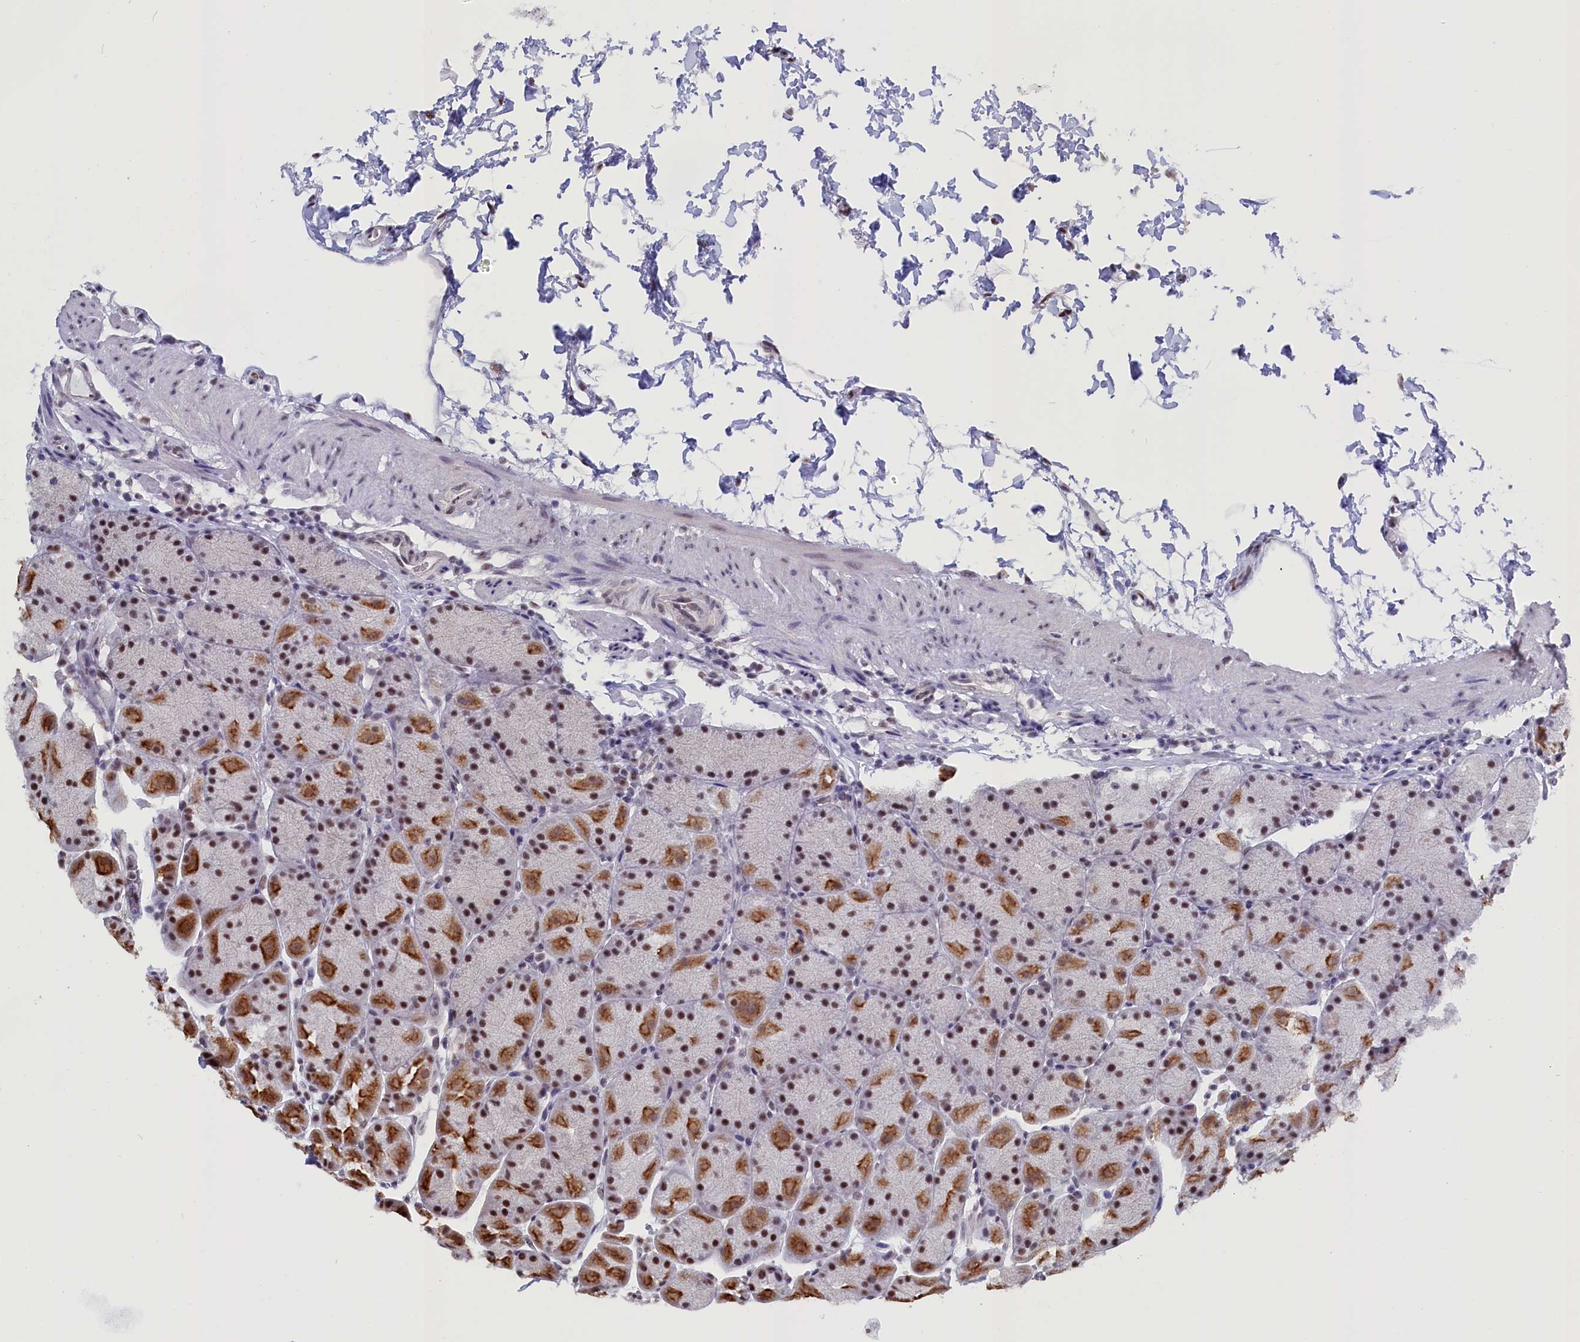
{"staining": {"intensity": "moderate", "quantity": "25%-75%", "location": "cytoplasmic/membranous,nuclear"}, "tissue": "stomach", "cell_type": "Glandular cells", "image_type": "normal", "snomed": [{"axis": "morphology", "description": "Normal tissue, NOS"}, {"axis": "topography", "description": "Stomach, upper"}, {"axis": "topography", "description": "Stomach, lower"}], "caption": "About 25%-75% of glandular cells in benign human stomach show moderate cytoplasmic/membranous,nuclear protein expression as visualized by brown immunohistochemical staining.", "gene": "CD2BP2", "patient": {"sex": "male", "age": 67}}